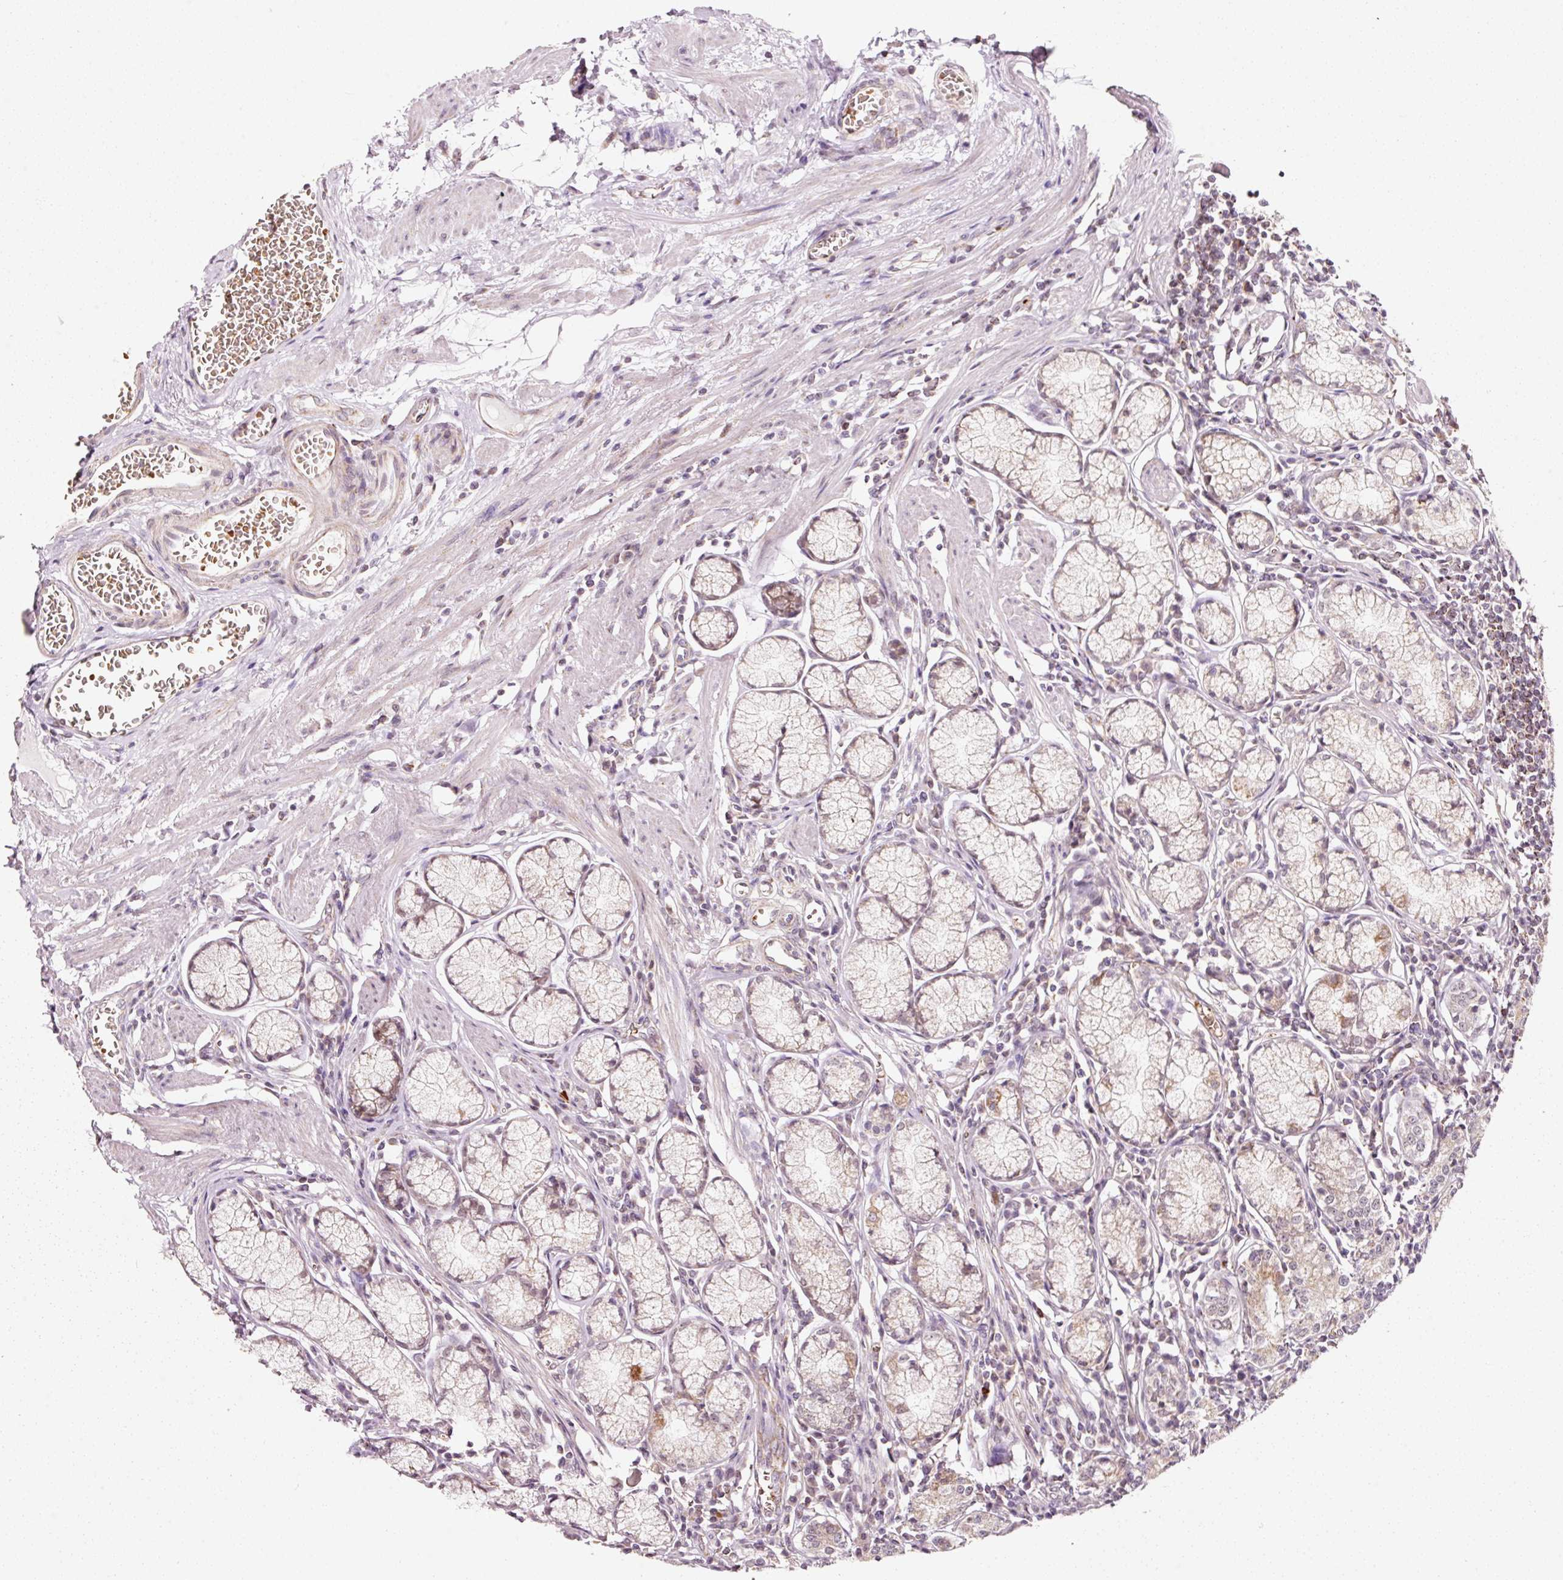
{"staining": {"intensity": "moderate", "quantity": "25%-75%", "location": "cytoplasmic/membranous,nuclear"}, "tissue": "stomach", "cell_type": "Glandular cells", "image_type": "normal", "snomed": [{"axis": "morphology", "description": "Normal tissue, NOS"}, {"axis": "topography", "description": "Stomach"}], "caption": "Protein expression analysis of normal human stomach reveals moderate cytoplasmic/membranous,nuclear positivity in approximately 25%-75% of glandular cells.", "gene": "ZNF460", "patient": {"sex": "male", "age": 55}}